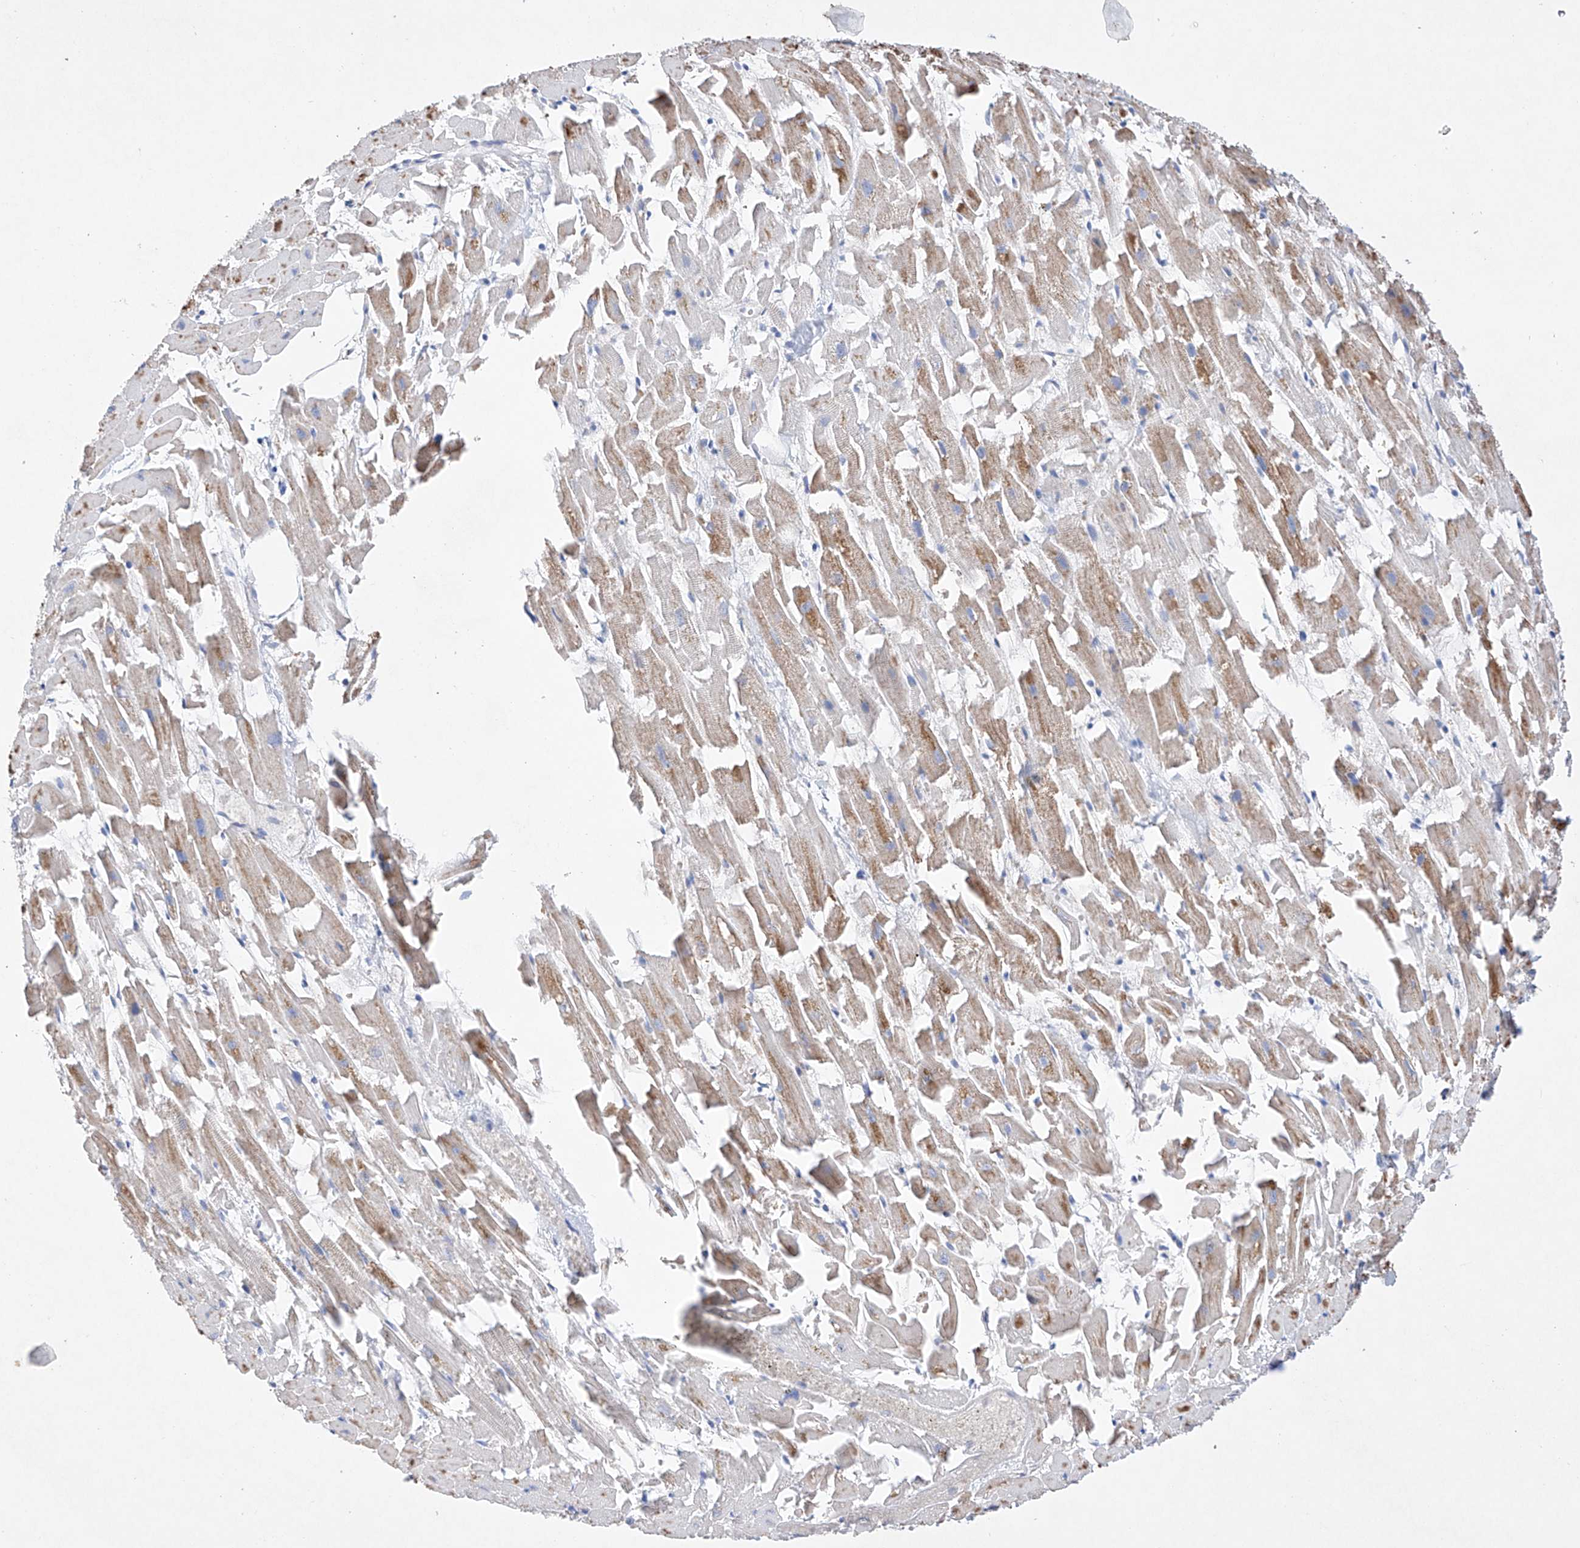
{"staining": {"intensity": "moderate", "quantity": "25%-75%", "location": "cytoplasmic/membranous"}, "tissue": "heart muscle", "cell_type": "Cardiomyocytes", "image_type": "normal", "snomed": [{"axis": "morphology", "description": "Normal tissue, NOS"}, {"axis": "topography", "description": "Heart"}], "caption": "Immunohistochemistry of benign heart muscle exhibits medium levels of moderate cytoplasmic/membranous positivity in approximately 25%-75% of cardiomyocytes. The staining is performed using DAB brown chromogen to label protein expression. The nuclei are counter-stained blue using hematoxylin.", "gene": "NRROS", "patient": {"sex": "female", "age": 64}}